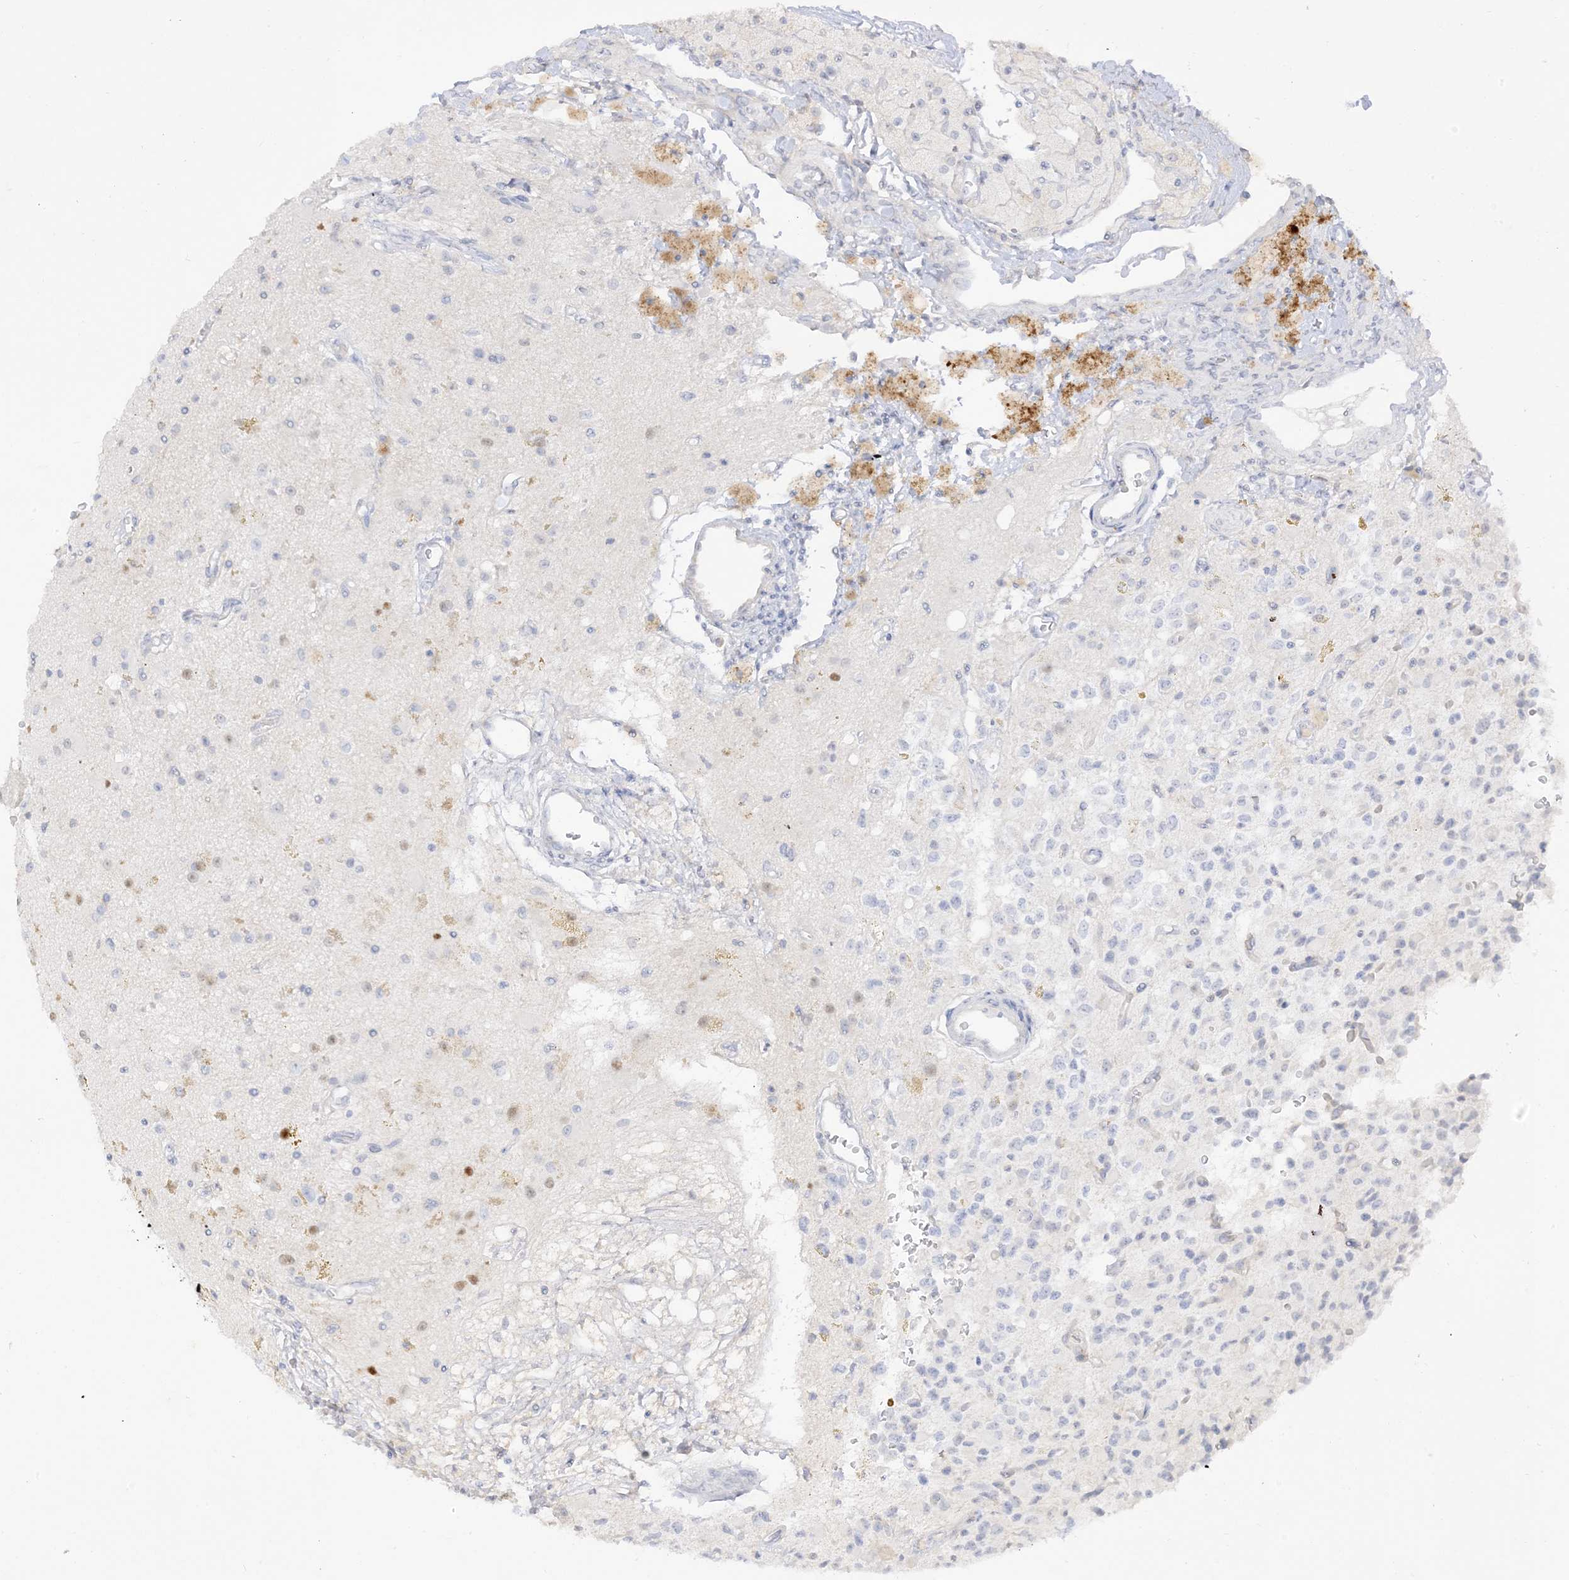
{"staining": {"intensity": "negative", "quantity": "none", "location": "none"}, "tissue": "glioma", "cell_type": "Tumor cells", "image_type": "cancer", "snomed": [{"axis": "morphology", "description": "Glioma, malignant, High grade"}, {"axis": "topography", "description": "Brain"}], "caption": "Histopathology image shows no protein staining in tumor cells of glioma tissue.", "gene": "LOXL3", "patient": {"sex": "male", "age": 34}}